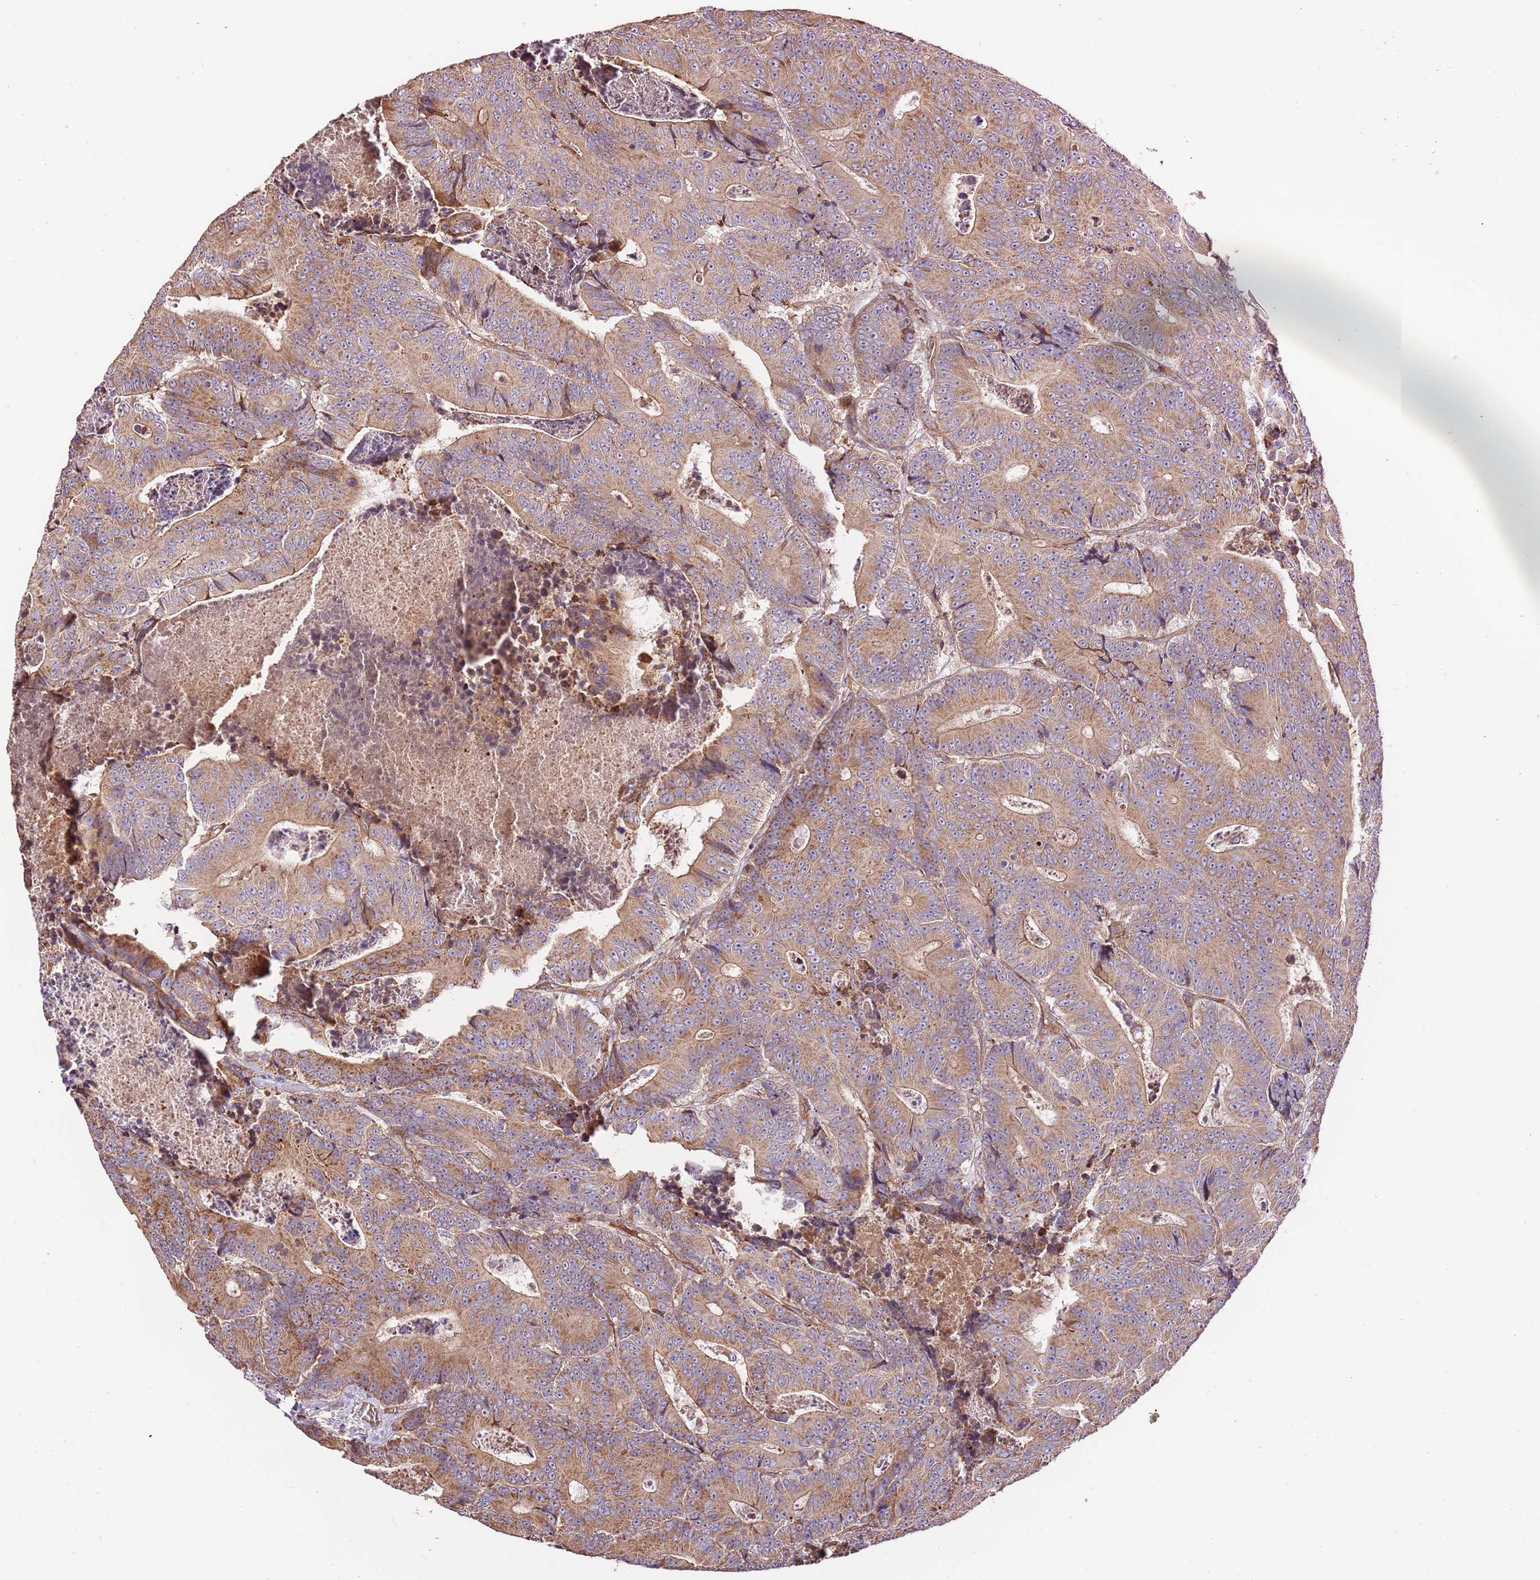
{"staining": {"intensity": "moderate", "quantity": ">75%", "location": "cytoplasmic/membranous"}, "tissue": "colorectal cancer", "cell_type": "Tumor cells", "image_type": "cancer", "snomed": [{"axis": "morphology", "description": "Adenocarcinoma, NOS"}, {"axis": "topography", "description": "Colon"}], "caption": "High-power microscopy captured an immunohistochemistry (IHC) histopathology image of colorectal adenocarcinoma, revealing moderate cytoplasmic/membranous positivity in about >75% of tumor cells. Immunohistochemistry stains the protein of interest in brown and the nuclei are stained blue.", "gene": "DOCK6", "patient": {"sex": "male", "age": 83}}